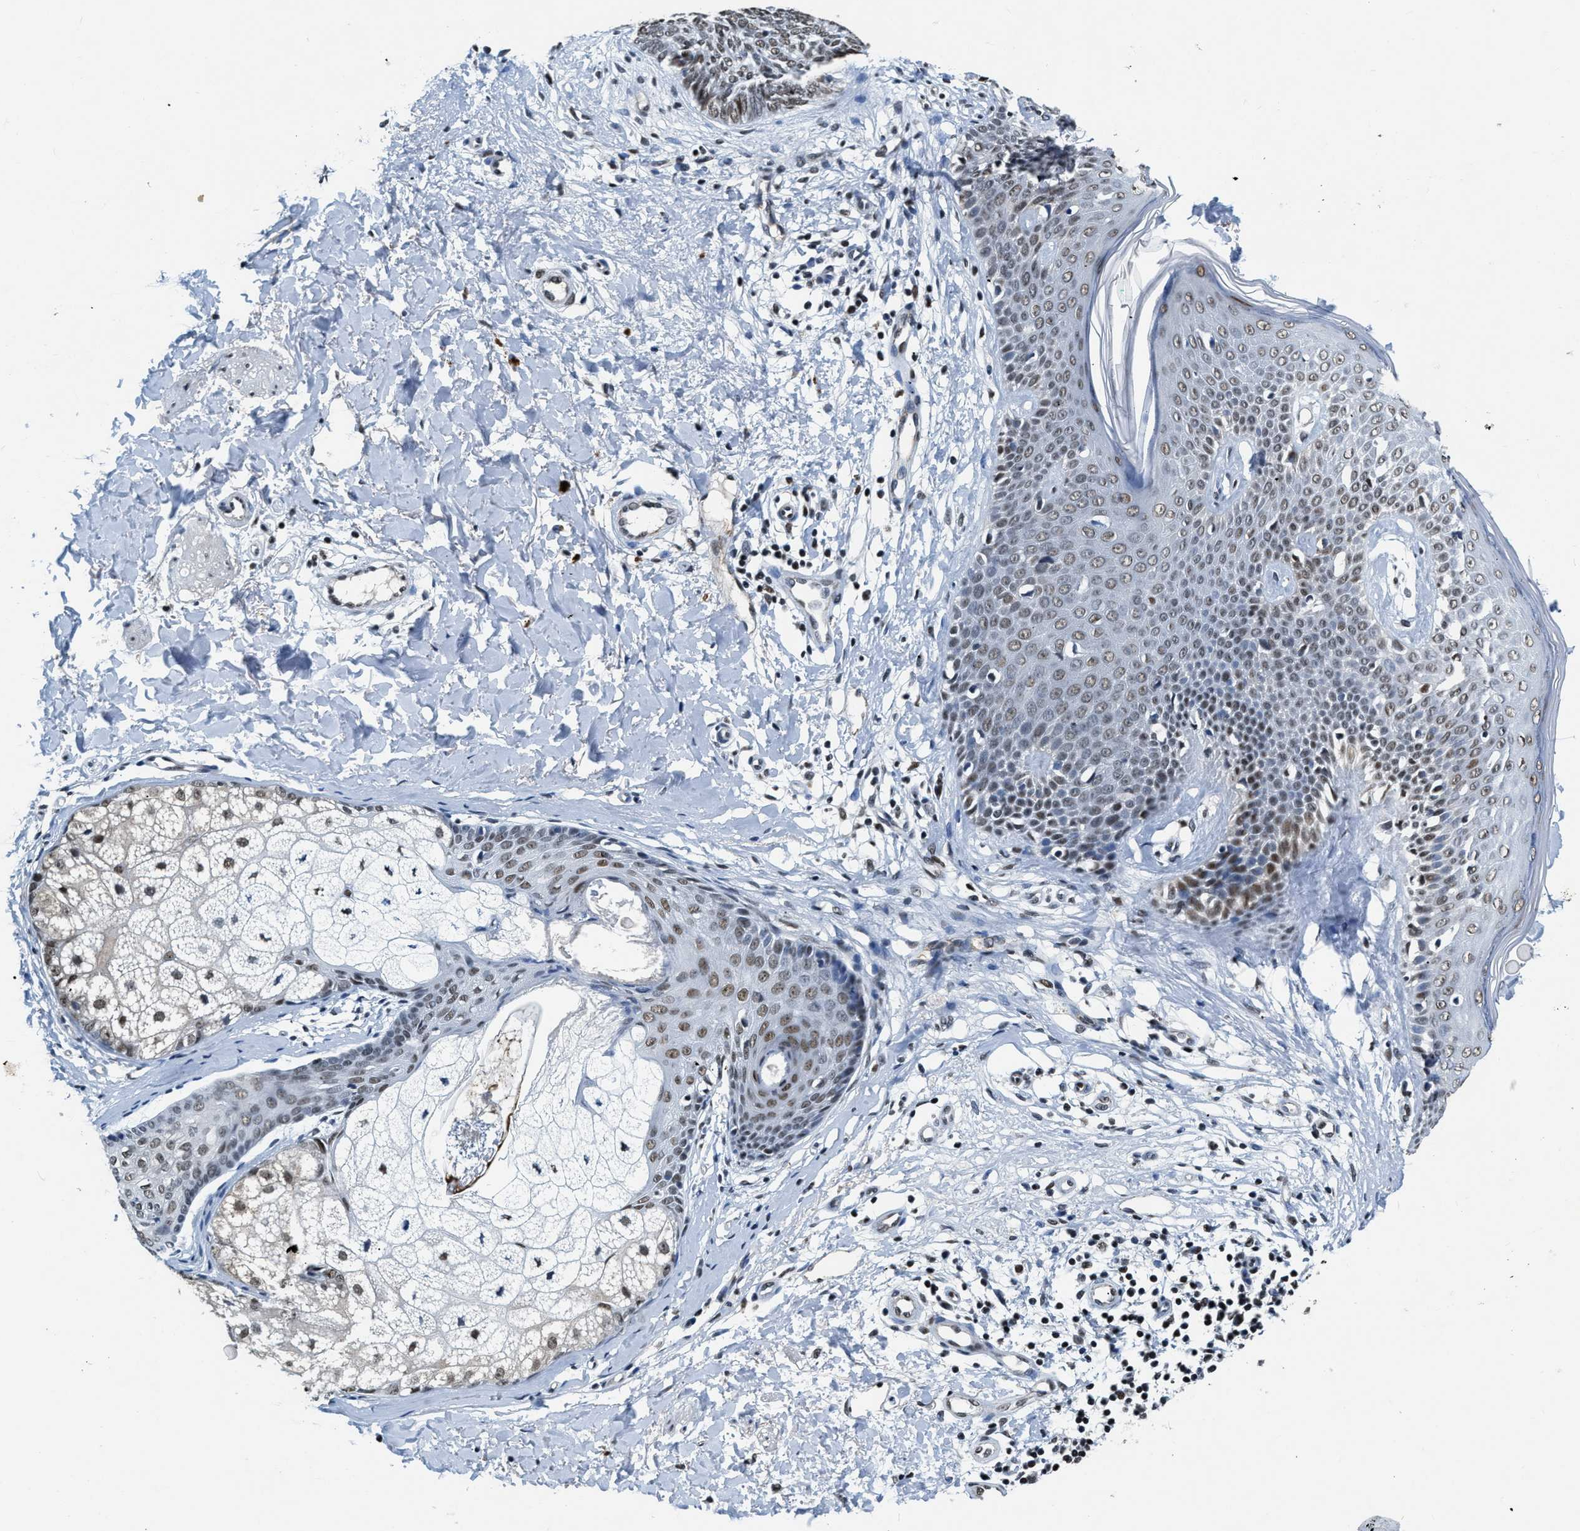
{"staining": {"intensity": "weak", "quantity": ">75%", "location": "nuclear"}, "tissue": "skin cancer", "cell_type": "Tumor cells", "image_type": "cancer", "snomed": [{"axis": "morphology", "description": "Basal cell carcinoma"}, {"axis": "topography", "description": "Skin"}], "caption": "The micrograph shows a brown stain indicating the presence of a protein in the nuclear of tumor cells in skin cancer (basal cell carcinoma).", "gene": "CCNE1", "patient": {"sex": "male", "age": 60}}